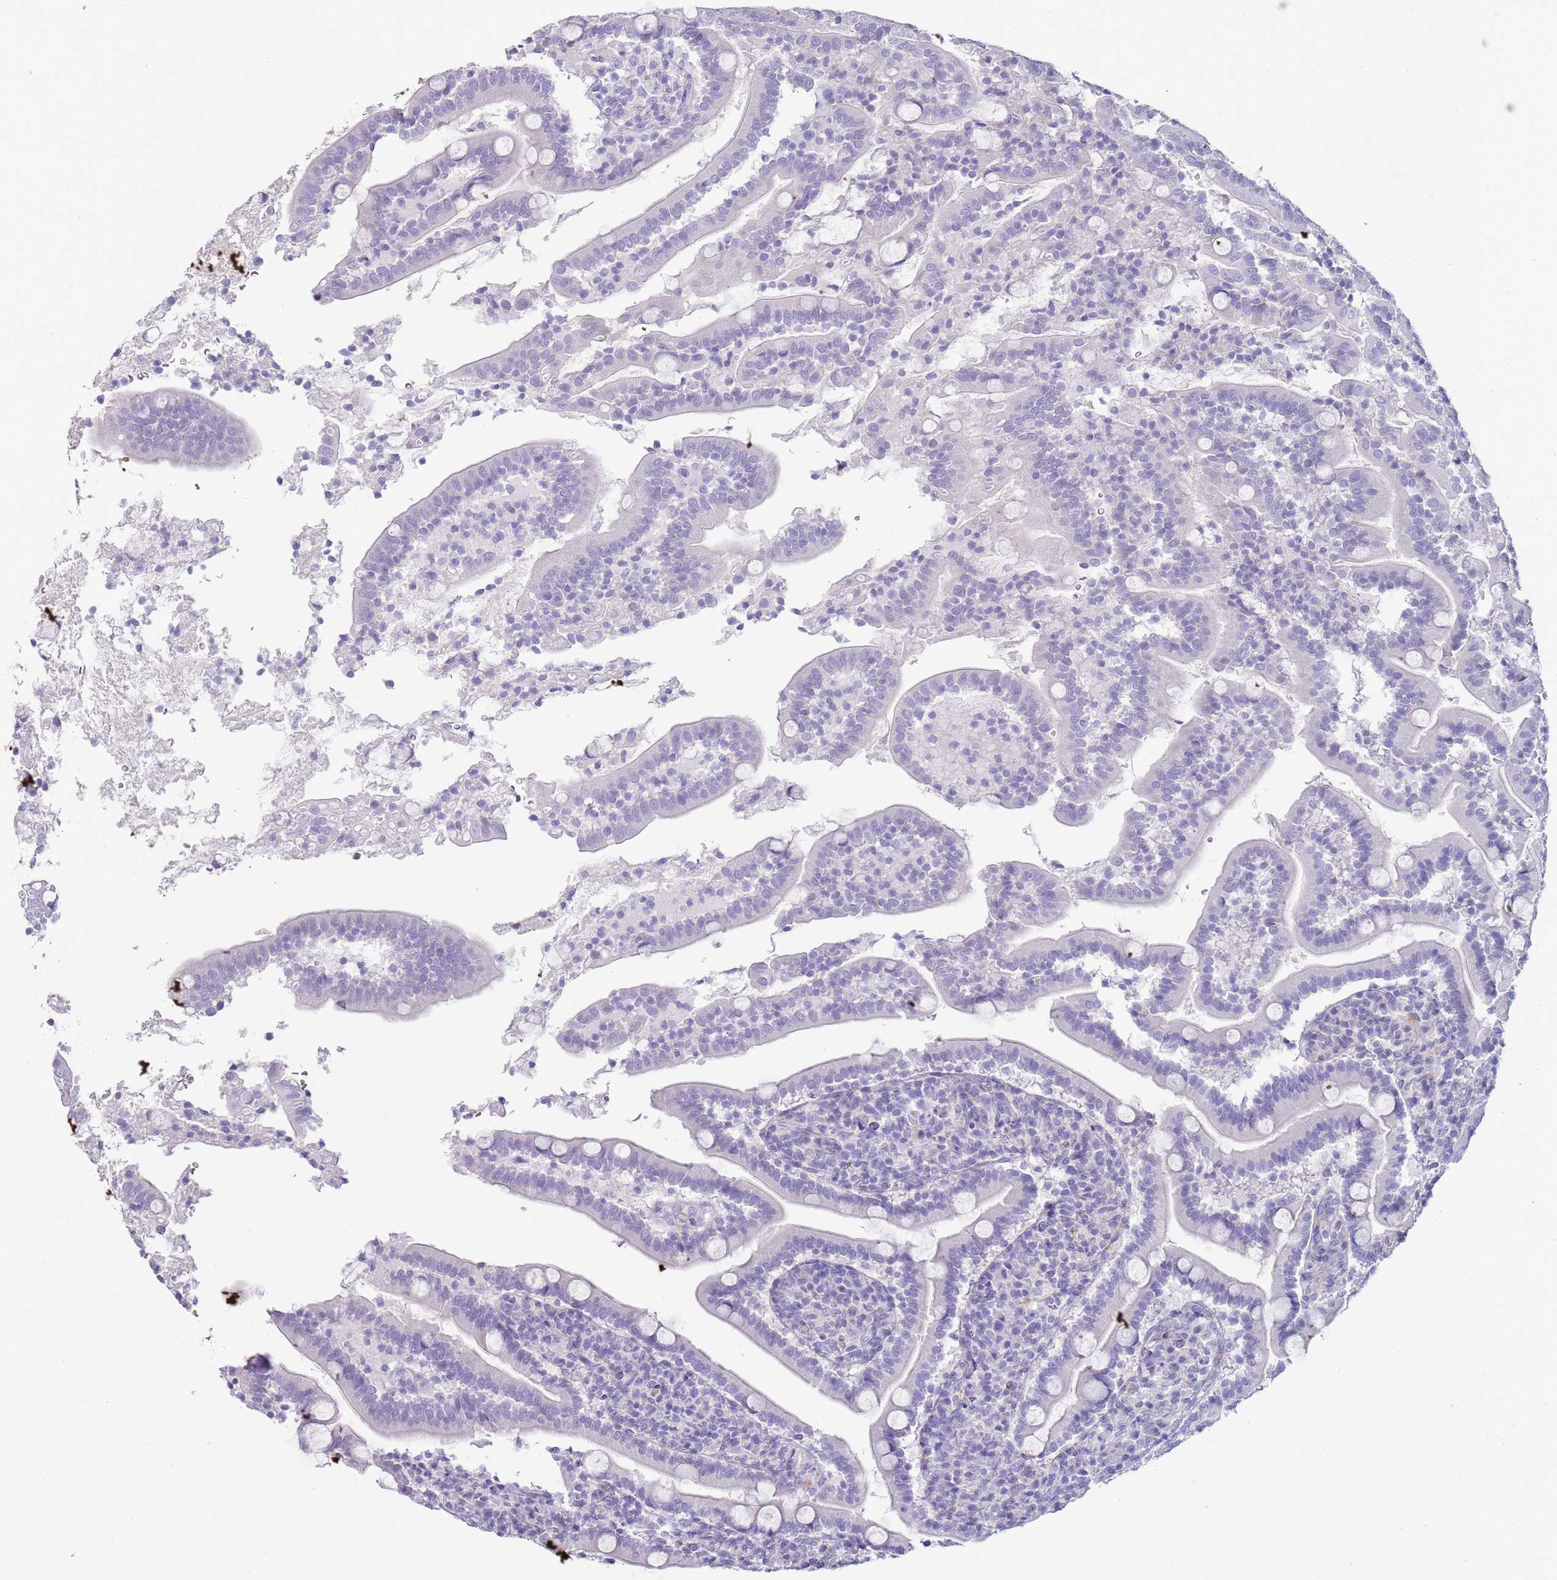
{"staining": {"intensity": "negative", "quantity": "none", "location": "none"}, "tissue": "duodenum", "cell_type": "Glandular cells", "image_type": "normal", "snomed": [{"axis": "morphology", "description": "Normal tissue, NOS"}, {"axis": "topography", "description": "Duodenum"}], "caption": "This is an IHC micrograph of normal human duodenum. There is no expression in glandular cells.", "gene": "ENSG00000271254", "patient": {"sex": "male", "age": 35}}